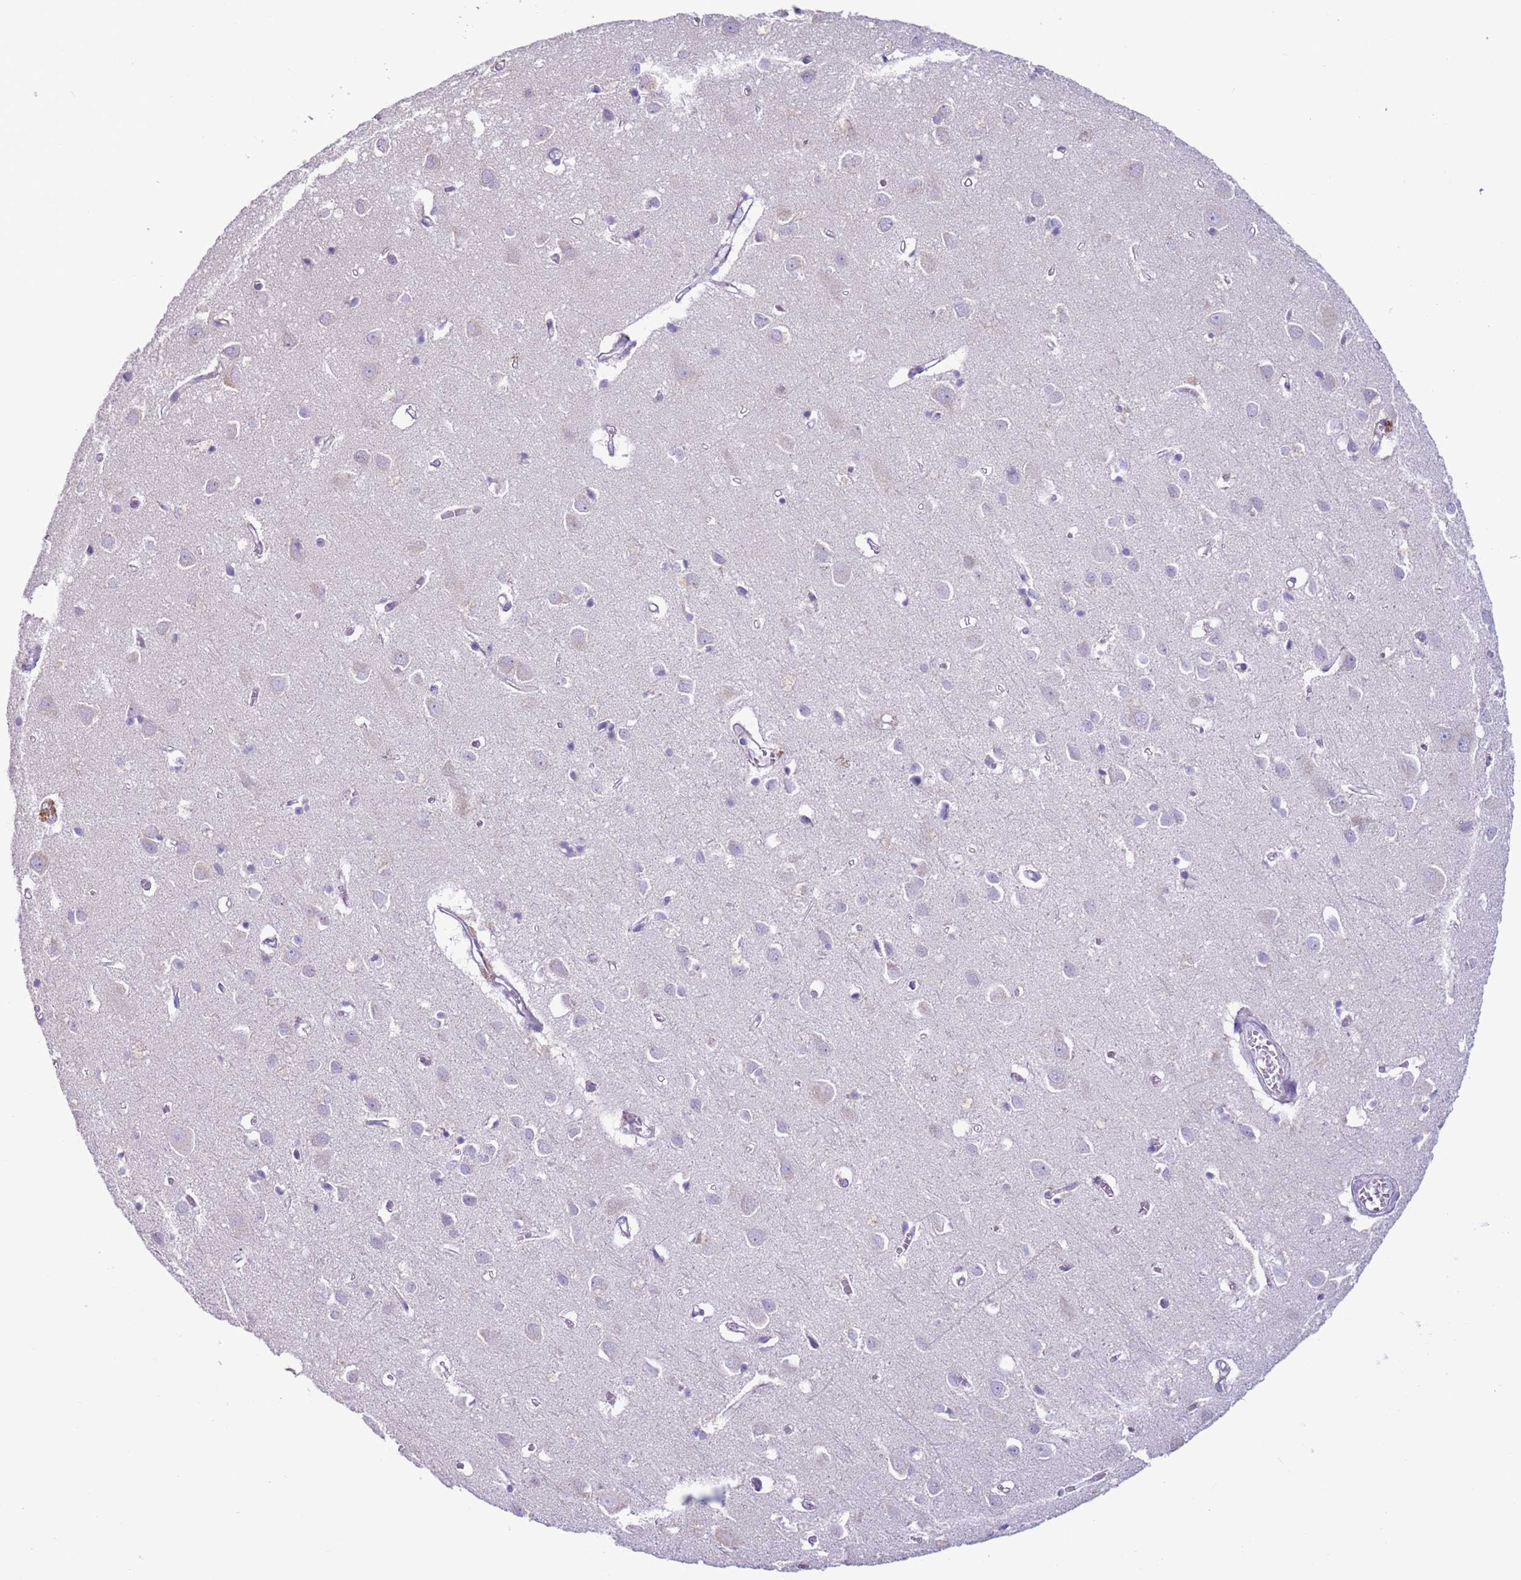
{"staining": {"intensity": "negative", "quantity": "none", "location": "none"}, "tissue": "cerebral cortex", "cell_type": "Endothelial cells", "image_type": "normal", "snomed": [{"axis": "morphology", "description": "Normal tissue, NOS"}, {"axis": "topography", "description": "Cerebral cortex"}], "caption": "The micrograph displays no staining of endothelial cells in normal cerebral cortex. (DAB IHC with hematoxylin counter stain).", "gene": "NPAP1", "patient": {"sex": "female", "age": 64}}